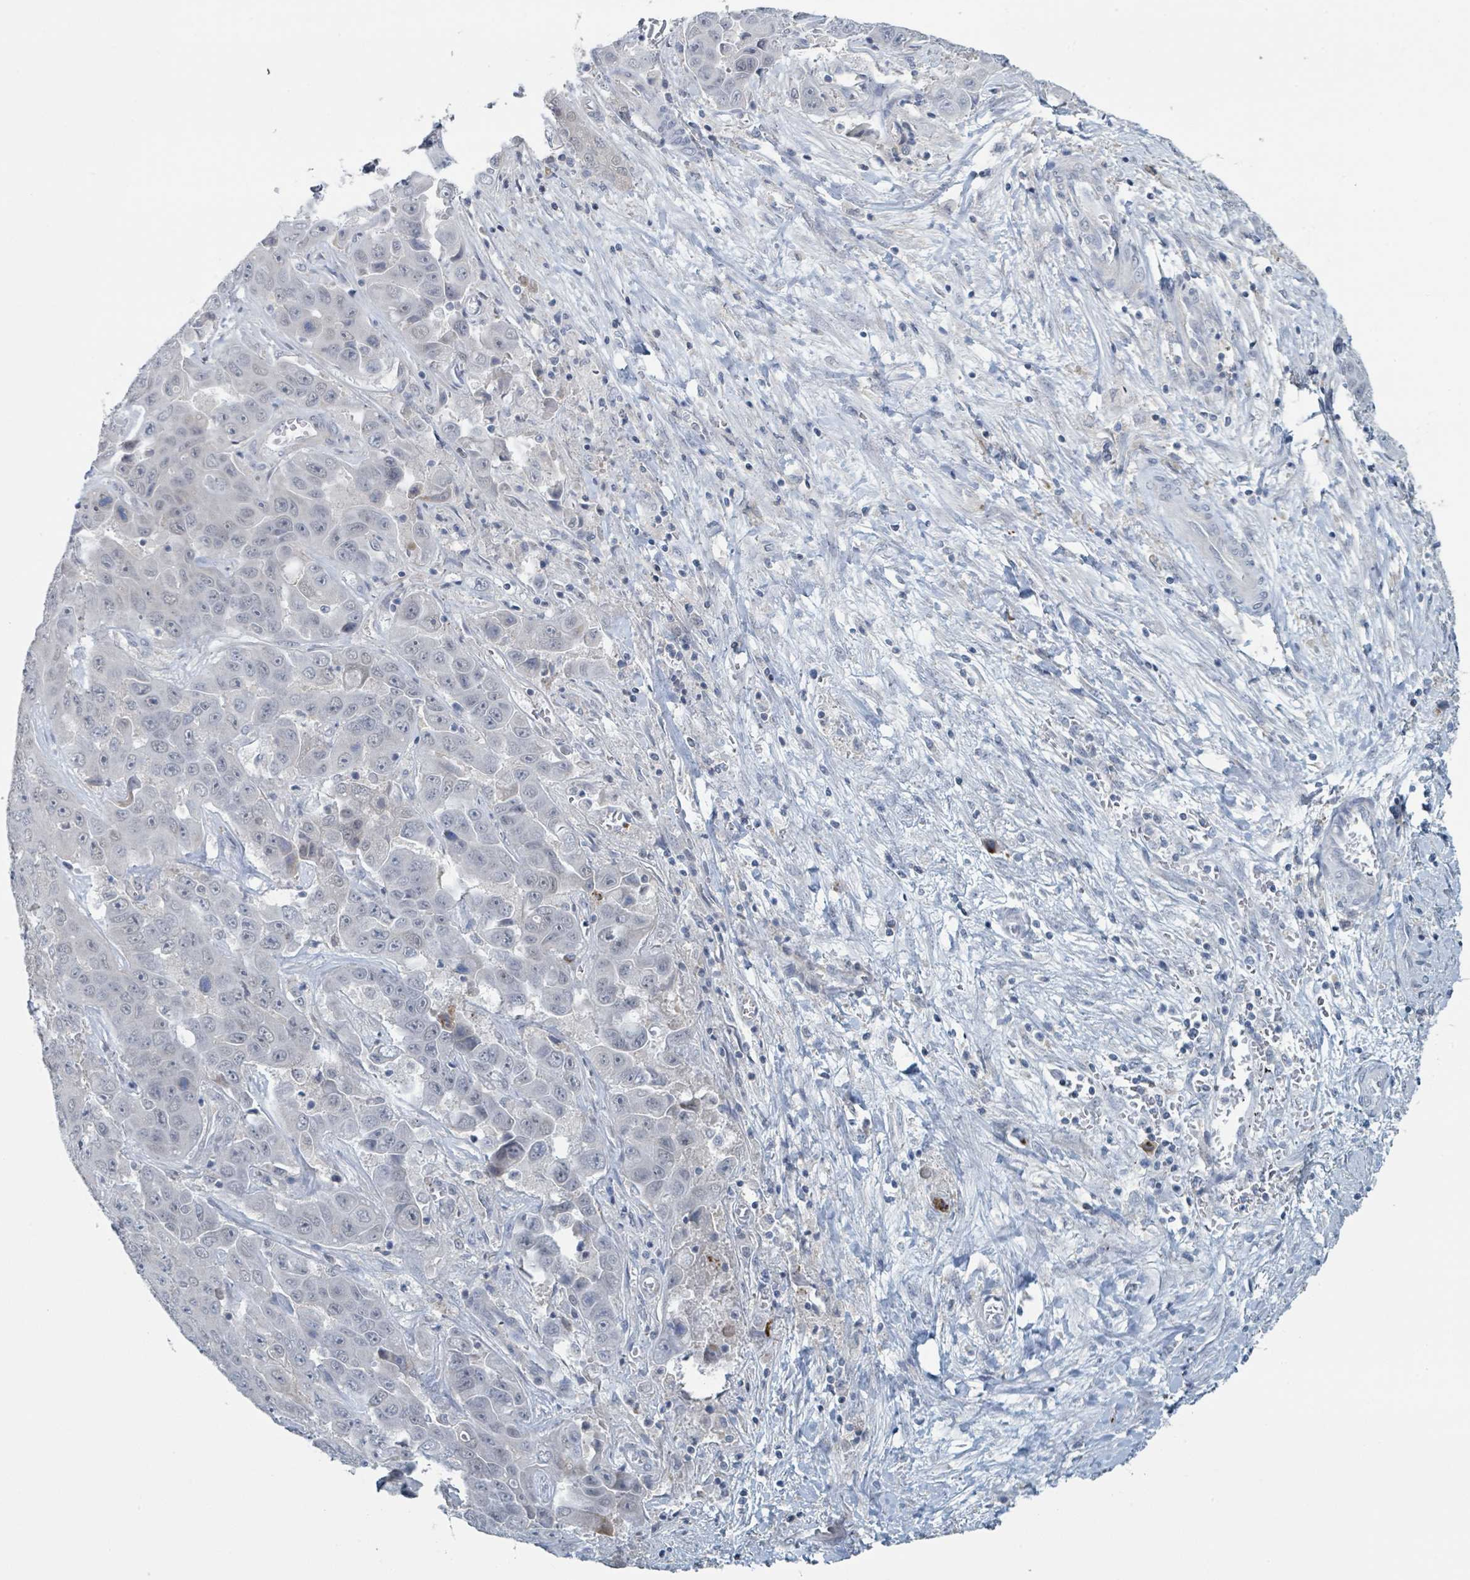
{"staining": {"intensity": "negative", "quantity": "none", "location": "none"}, "tissue": "liver cancer", "cell_type": "Tumor cells", "image_type": "cancer", "snomed": [{"axis": "morphology", "description": "Cholangiocarcinoma"}, {"axis": "topography", "description": "Liver"}], "caption": "IHC of liver cholangiocarcinoma reveals no positivity in tumor cells. (DAB immunohistochemistry (IHC) visualized using brightfield microscopy, high magnification).", "gene": "ANKRD55", "patient": {"sex": "female", "age": 52}}